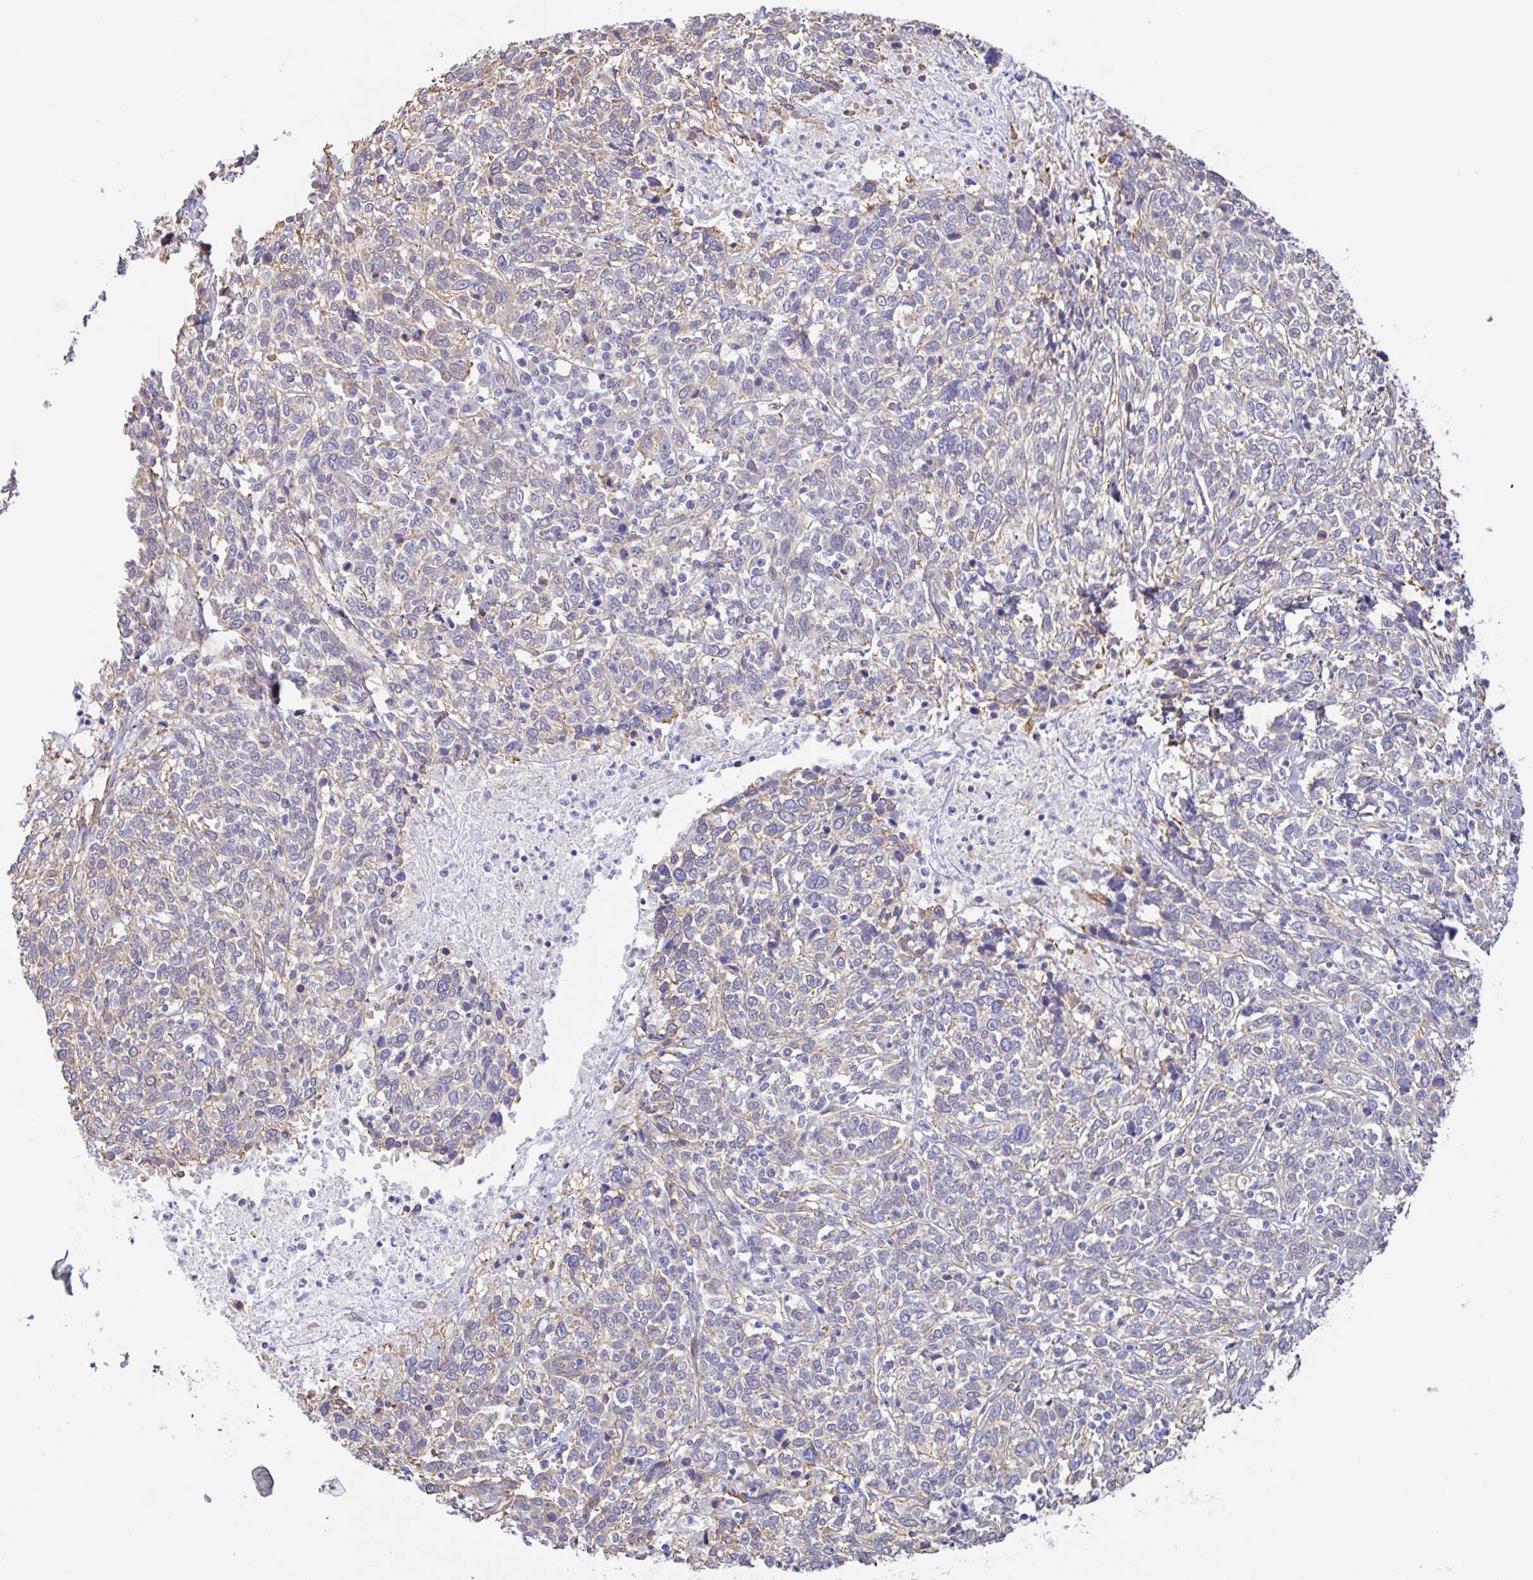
{"staining": {"intensity": "weak", "quantity": "<25%", "location": "cytoplasmic/membranous"}, "tissue": "cervical cancer", "cell_type": "Tumor cells", "image_type": "cancer", "snomed": [{"axis": "morphology", "description": "Squamous cell carcinoma, NOS"}, {"axis": "topography", "description": "Cervix"}], "caption": "A high-resolution photomicrograph shows IHC staining of cervical cancer (squamous cell carcinoma), which displays no significant expression in tumor cells.", "gene": "PLCD4", "patient": {"sex": "female", "age": 46}}